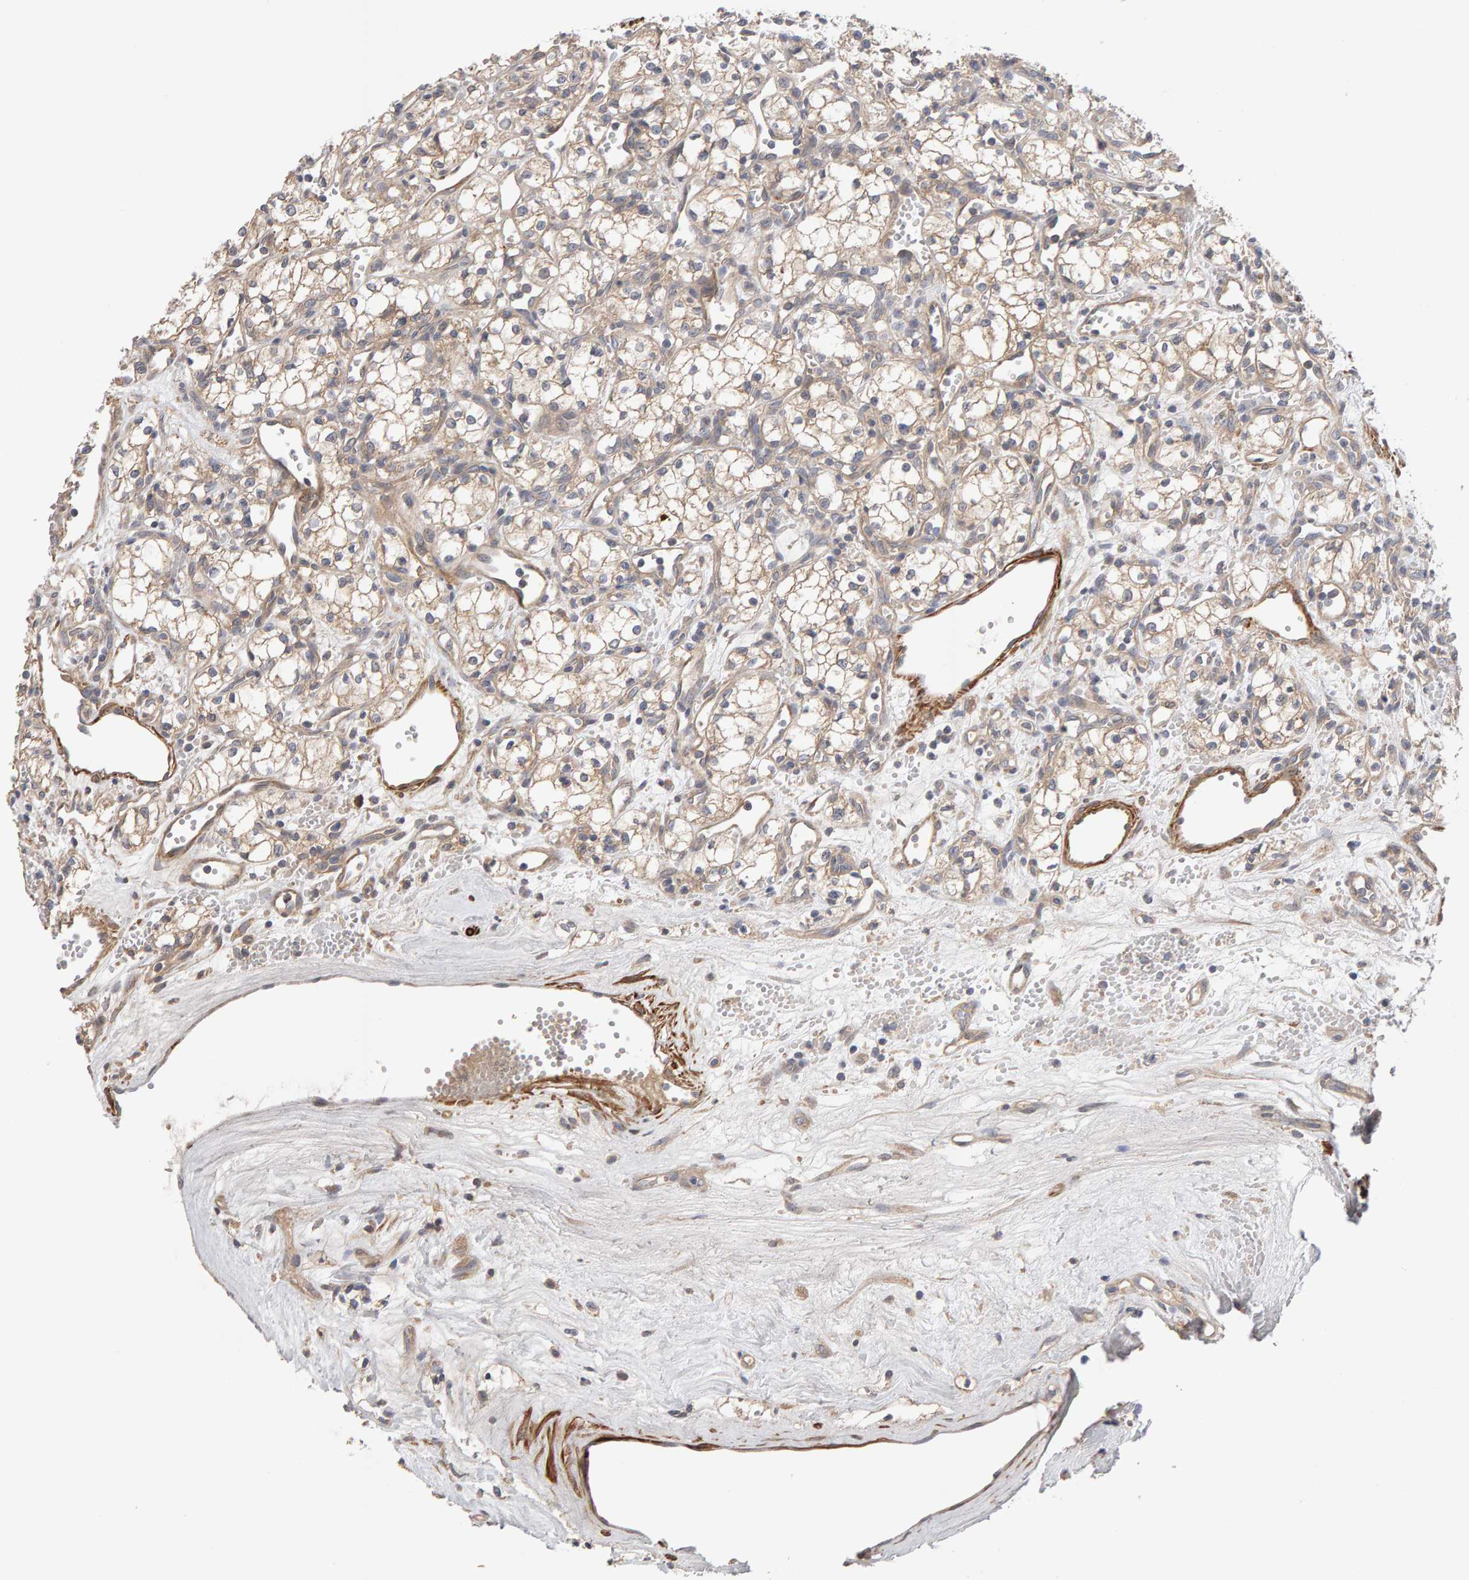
{"staining": {"intensity": "weak", "quantity": ">75%", "location": "cytoplasmic/membranous"}, "tissue": "renal cancer", "cell_type": "Tumor cells", "image_type": "cancer", "snomed": [{"axis": "morphology", "description": "Adenocarcinoma, NOS"}, {"axis": "topography", "description": "Kidney"}], "caption": "Renal cancer tissue shows weak cytoplasmic/membranous expression in about >75% of tumor cells, visualized by immunohistochemistry. Using DAB (brown) and hematoxylin (blue) stains, captured at high magnification using brightfield microscopy.", "gene": "RNF19A", "patient": {"sex": "male", "age": 59}}